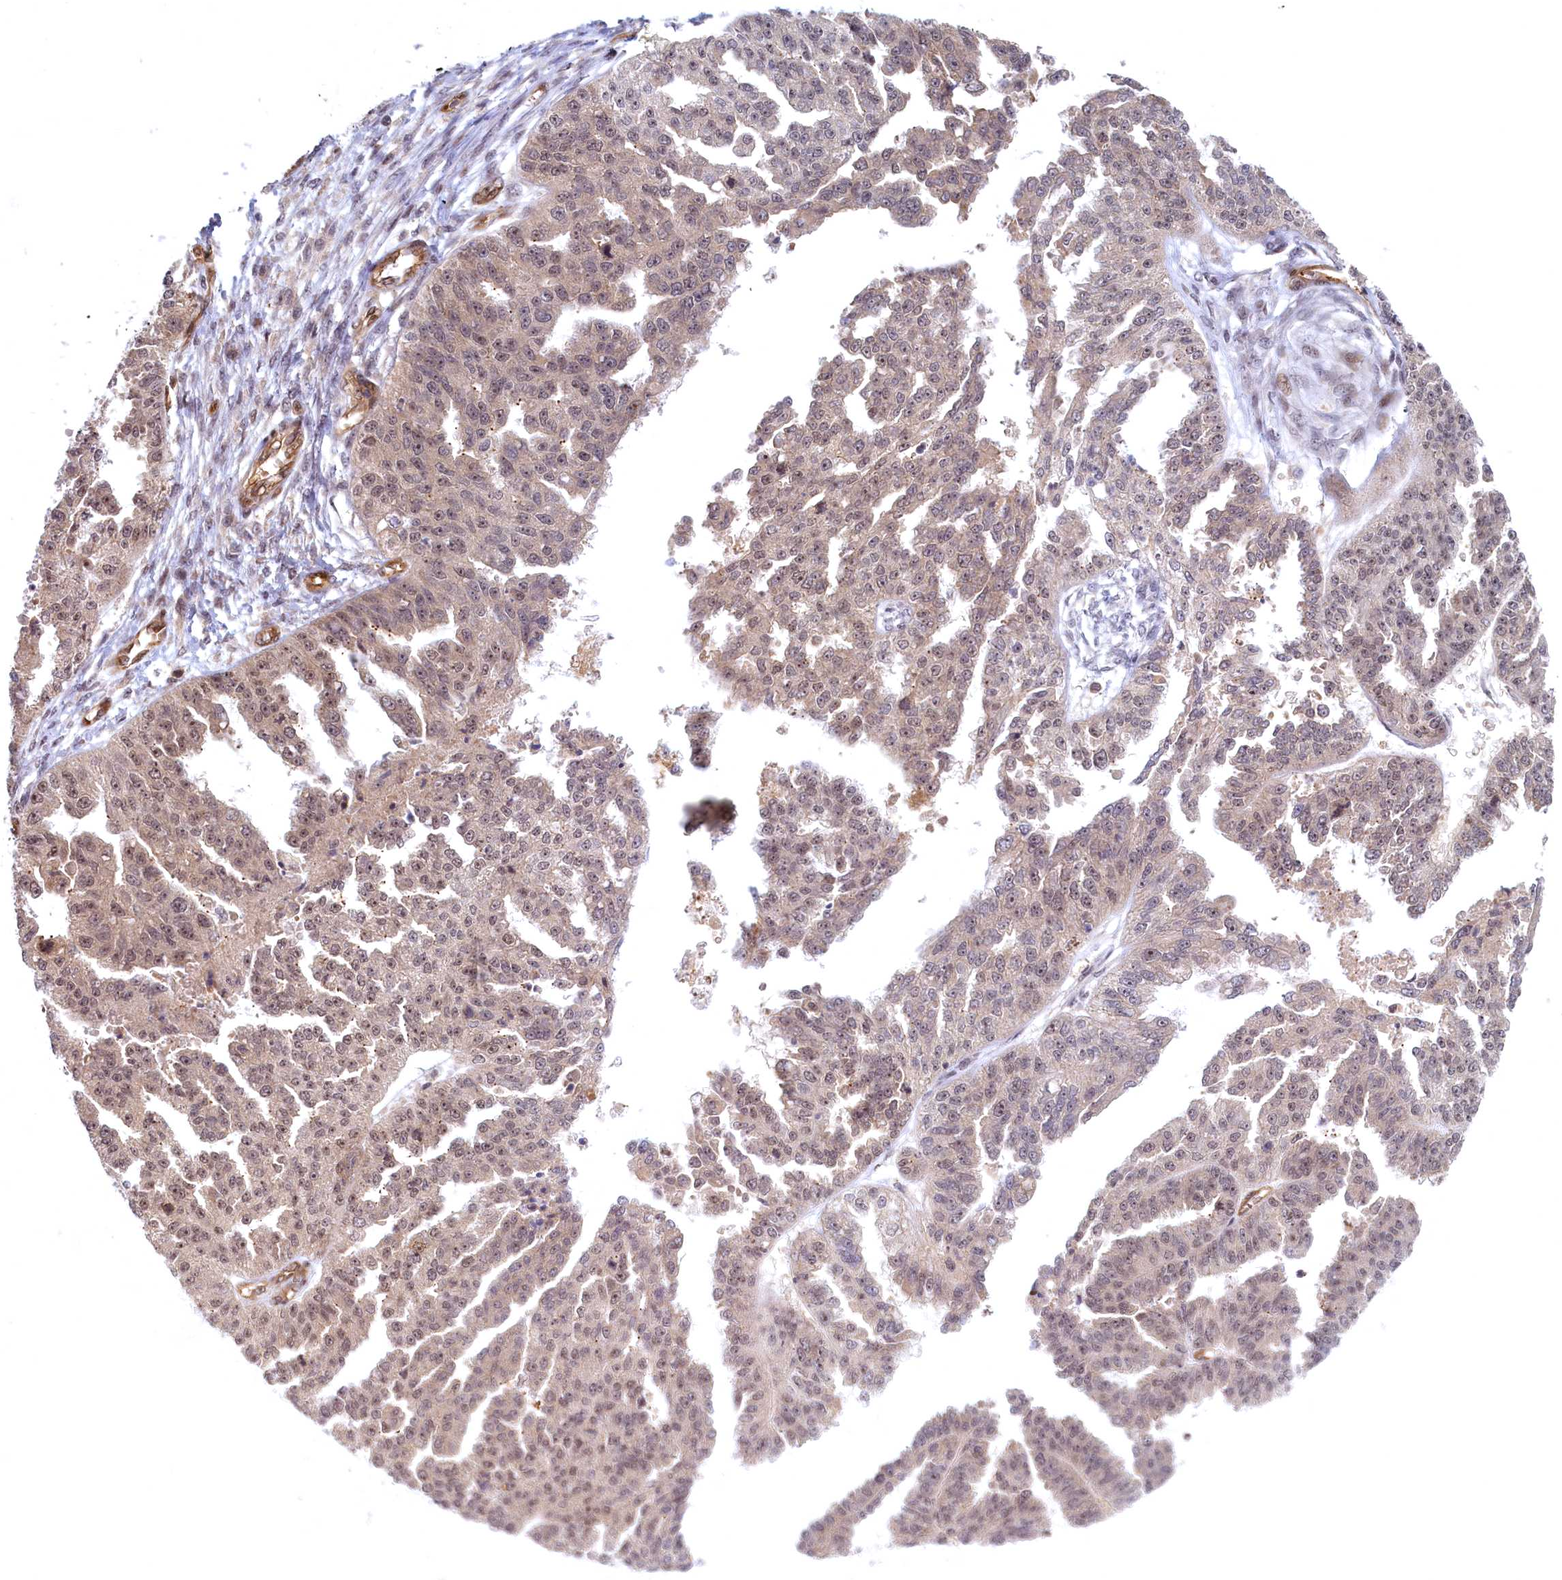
{"staining": {"intensity": "weak", "quantity": ">75%", "location": "nuclear"}, "tissue": "ovarian cancer", "cell_type": "Tumor cells", "image_type": "cancer", "snomed": [{"axis": "morphology", "description": "Cystadenocarcinoma, serous, NOS"}, {"axis": "topography", "description": "Ovary"}], "caption": "The histopathology image shows a brown stain indicating the presence of a protein in the nuclear of tumor cells in ovarian cancer.", "gene": "SNRK", "patient": {"sex": "female", "age": 58}}